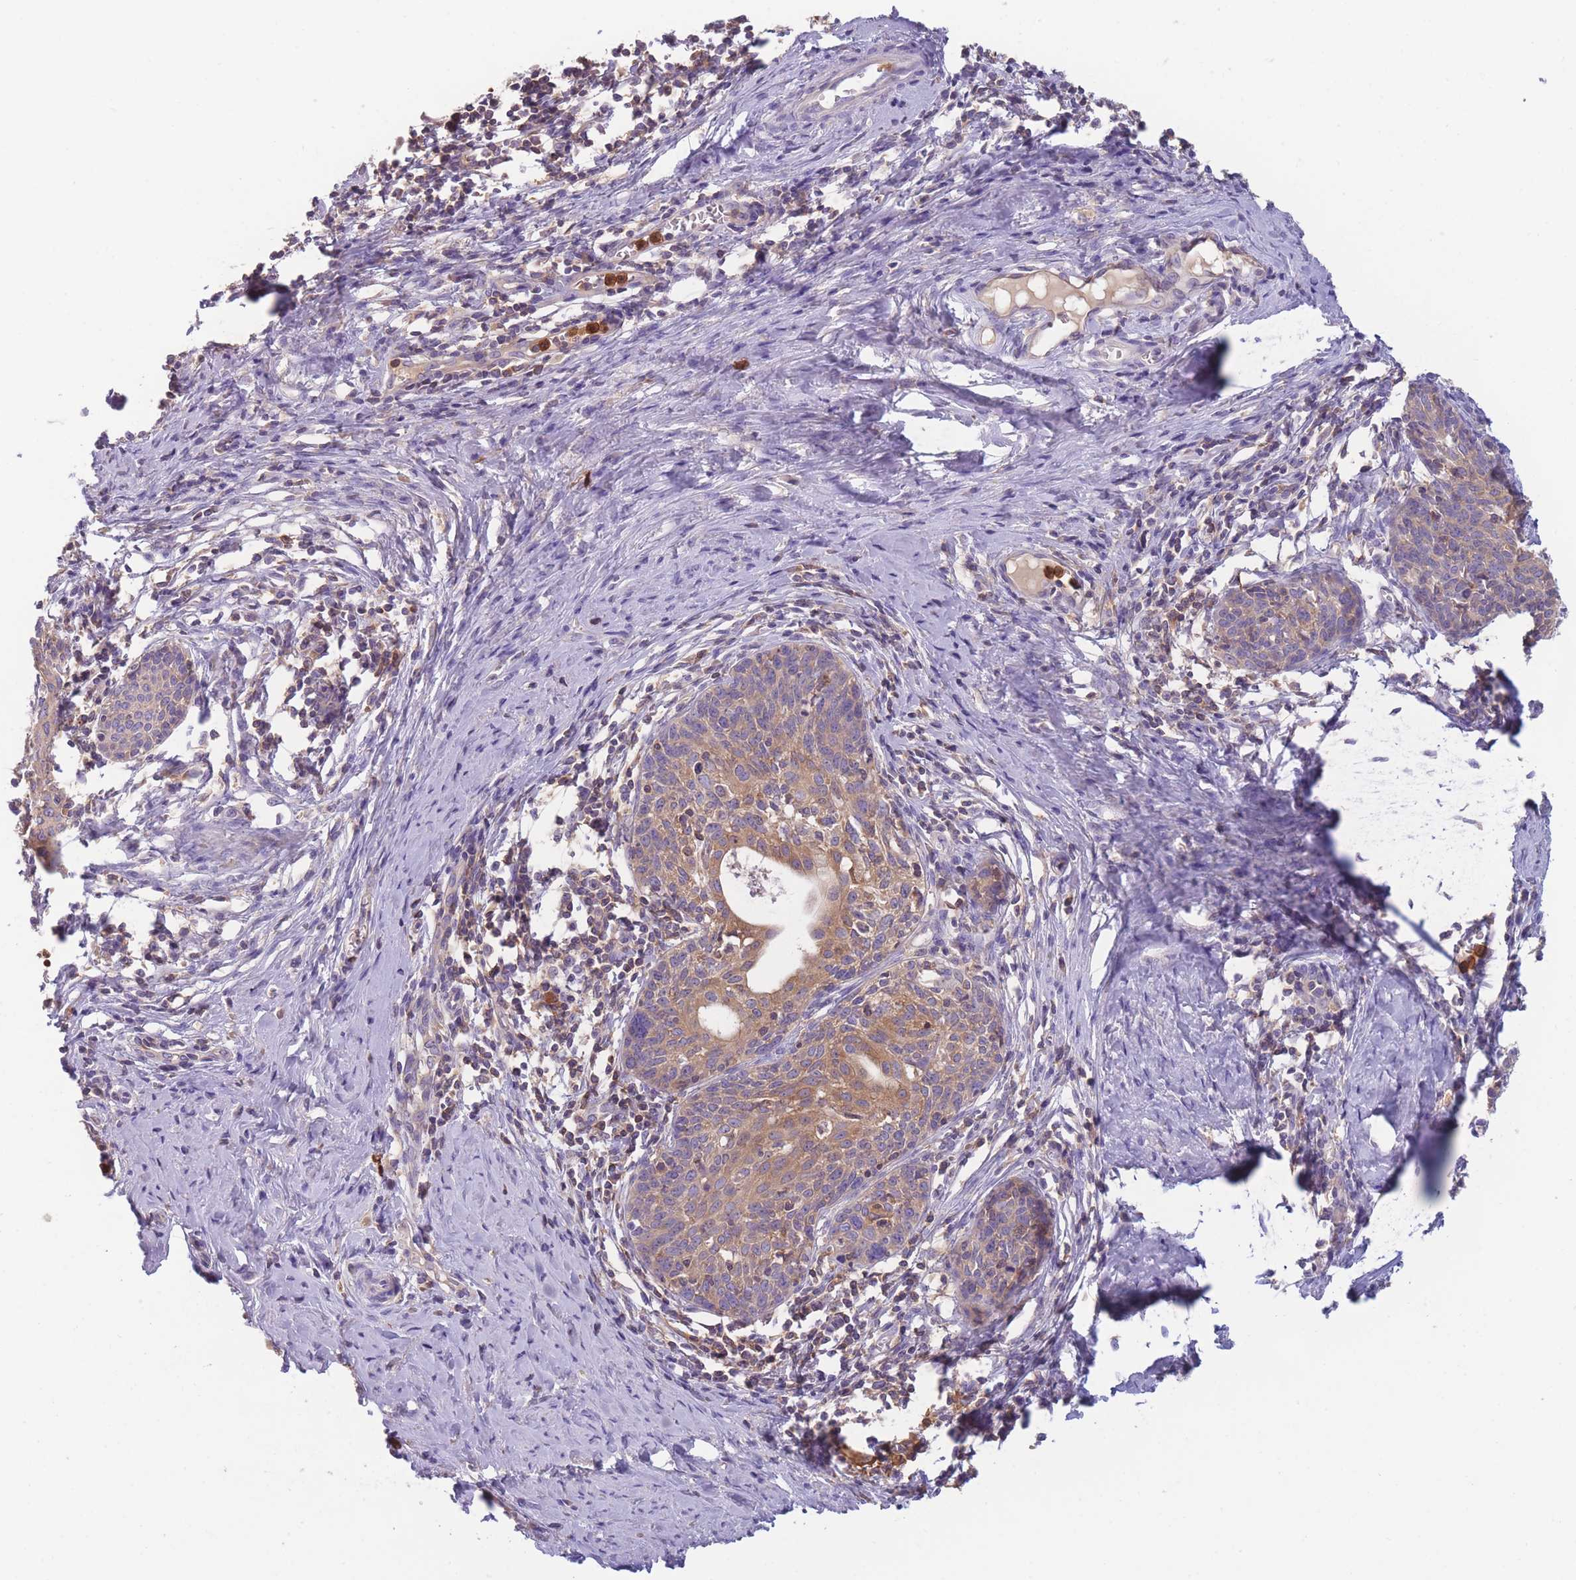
{"staining": {"intensity": "moderate", "quantity": ">75%", "location": "cytoplasmic/membranous"}, "tissue": "cervical cancer", "cell_type": "Tumor cells", "image_type": "cancer", "snomed": [{"axis": "morphology", "description": "Squamous cell carcinoma, NOS"}, {"axis": "topography", "description": "Cervix"}], "caption": "Immunohistochemistry of human cervical cancer (squamous cell carcinoma) reveals medium levels of moderate cytoplasmic/membranous expression in about >75% of tumor cells.", "gene": "ST3GAL4", "patient": {"sex": "female", "age": 52}}